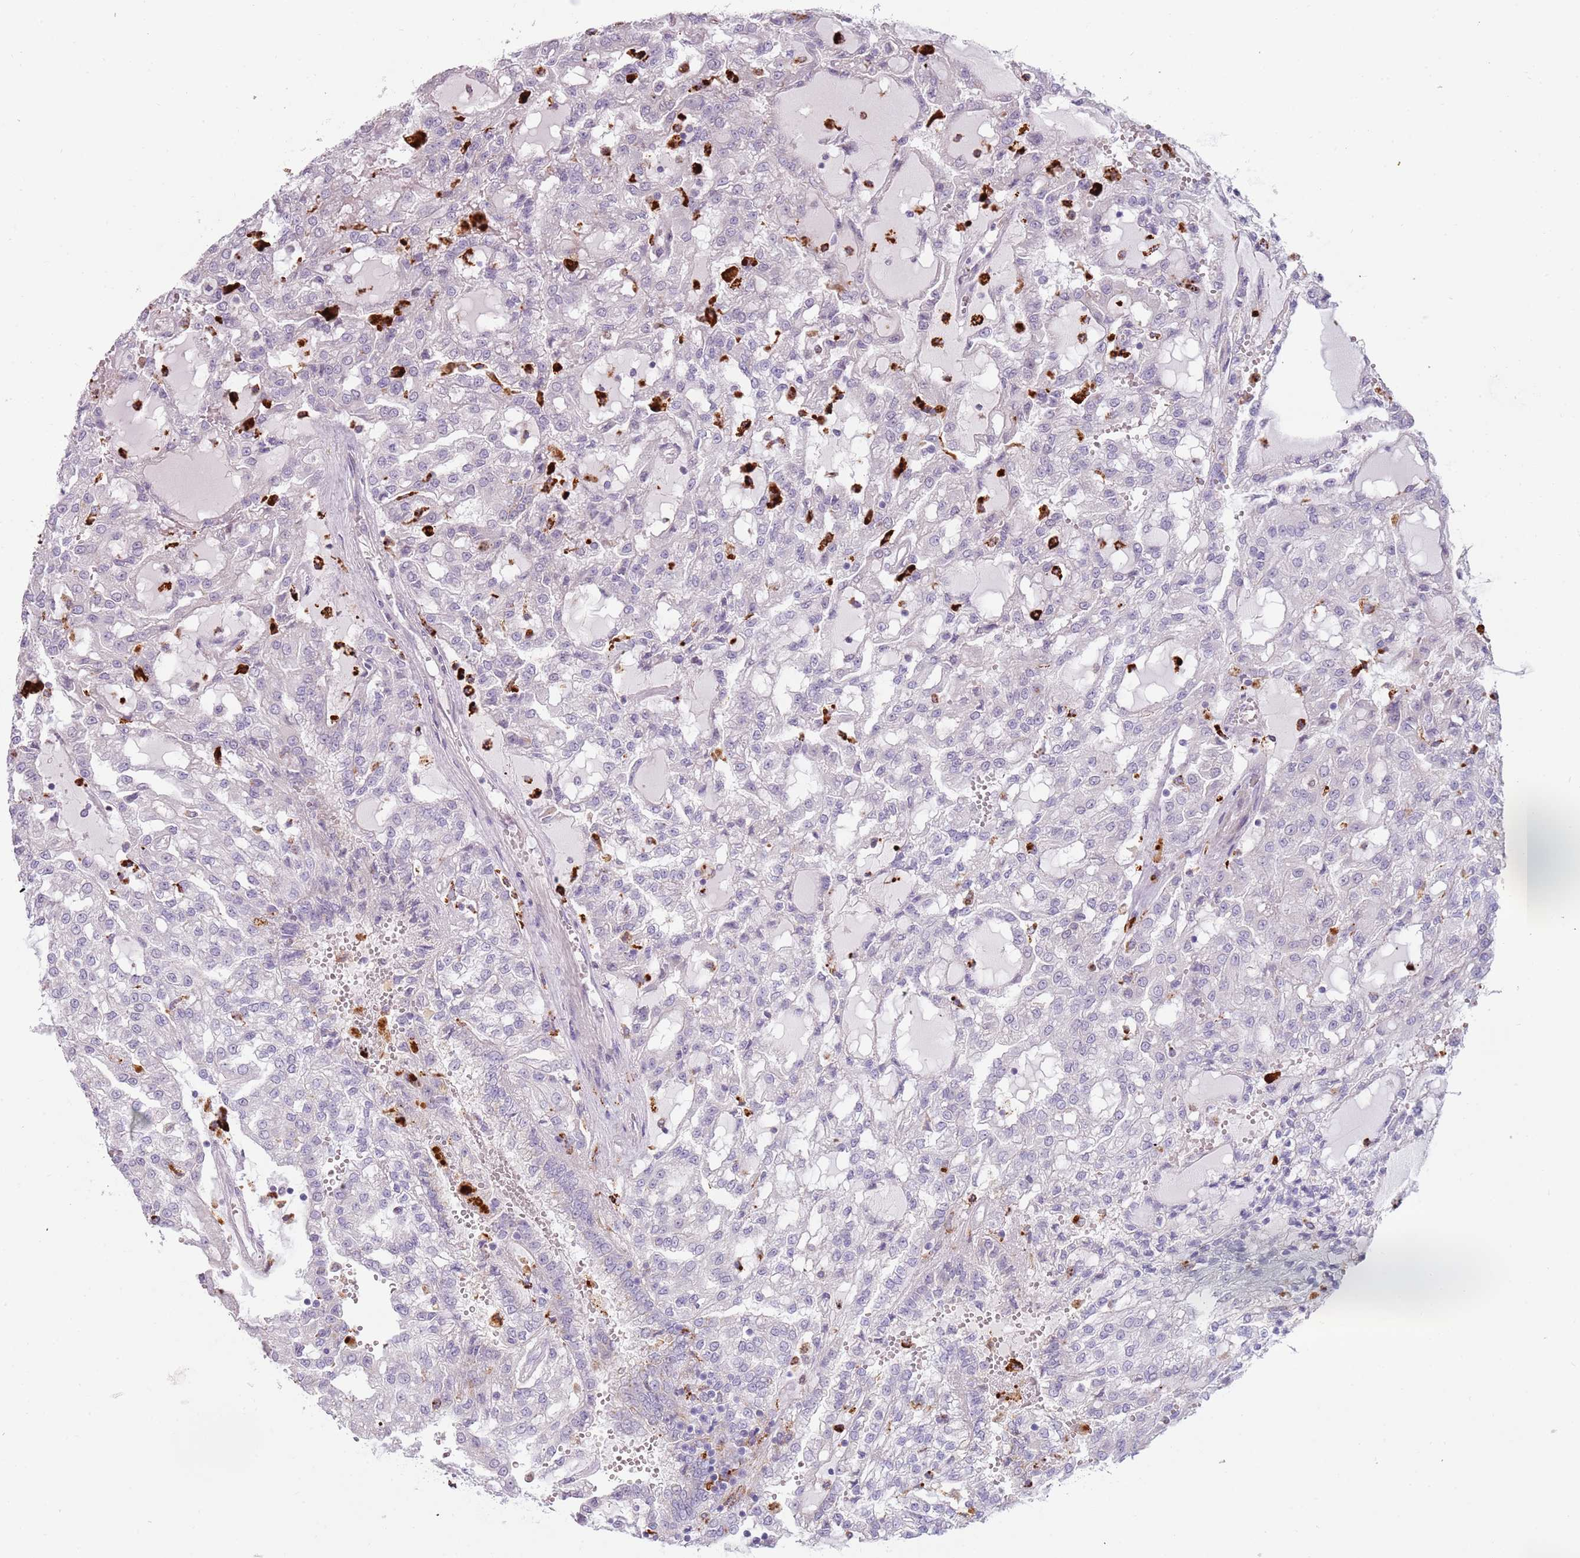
{"staining": {"intensity": "negative", "quantity": "none", "location": "none"}, "tissue": "renal cancer", "cell_type": "Tumor cells", "image_type": "cancer", "snomed": [{"axis": "morphology", "description": "Adenocarcinoma, NOS"}, {"axis": "topography", "description": "Kidney"}], "caption": "The micrograph exhibits no staining of tumor cells in renal cancer (adenocarcinoma).", "gene": "NWD2", "patient": {"sex": "male", "age": 63}}